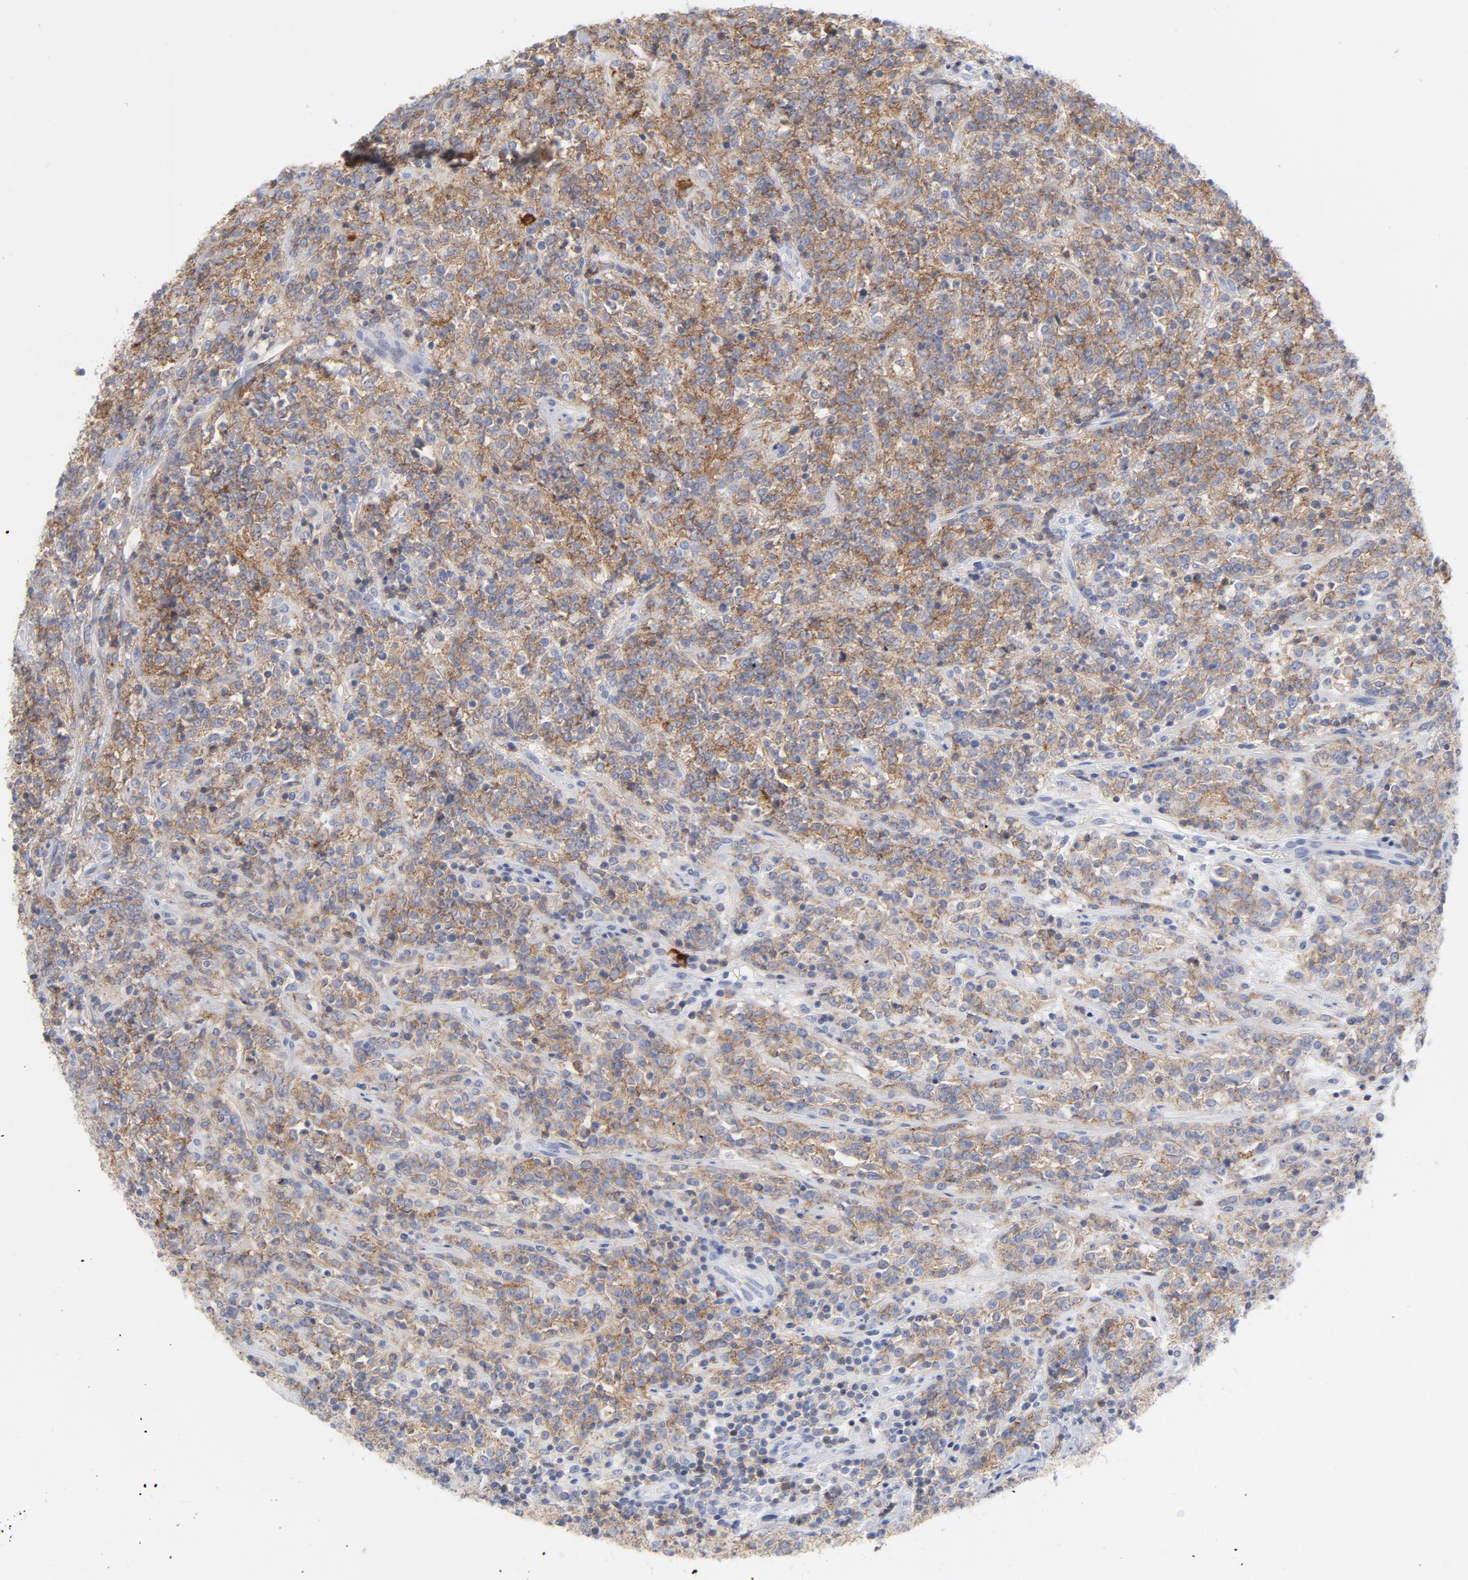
{"staining": {"intensity": "moderate", "quantity": "25%-75%", "location": "cytoplasmic/membranous"}, "tissue": "lymphoma", "cell_type": "Tumor cells", "image_type": "cancer", "snomed": [{"axis": "morphology", "description": "Malignant lymphoma, non-Hodgkin's type, High grade"}, {"axis": "topography", "description": "Soft tissue"}], "caption": "The image reveals staining of lymphoma, revealing moderate cytoplasmic/membranous protein positivity (brown color) within tumor cells.", "gene": "P2RY8", "patient": {"sex": "male", "age": 18}}